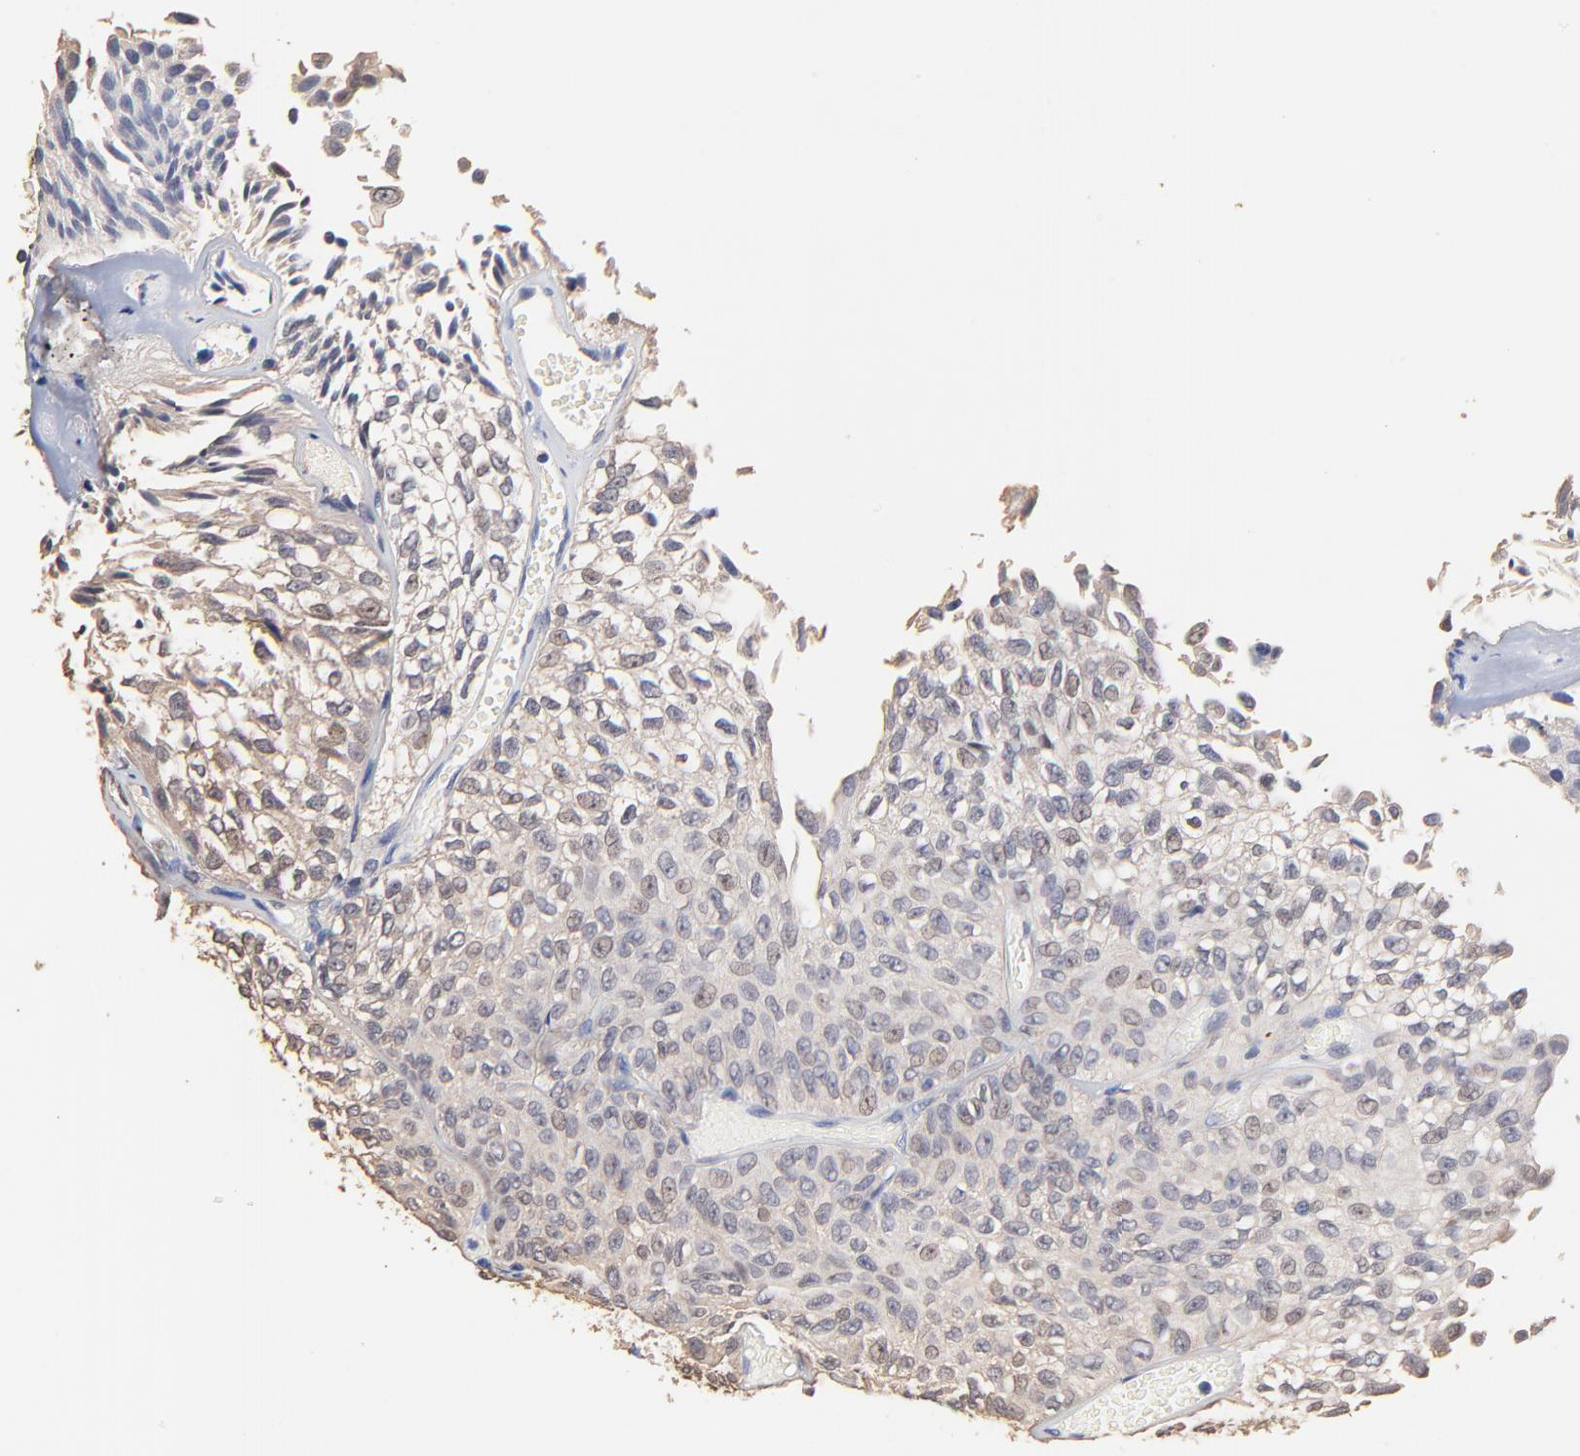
{"staining": {"intensity": "weak", "quantity": "<25%", "location": "cytoplasmic/membranous"}, "tissue": "urothelial cancer", "cell_type": "Tumor cells", "image_type": "cancer", "snomed": [{"axis": "morphology", "description": "Urothelial carcinoma, Low grade"}, {"axis": "topography", "description": "Urinary bladder"}], "caption": "There is no significant expression in tumor cells of urothelial cancer.", "gene": "TWNK", "patient": {"sex": "male", "age": 76}}